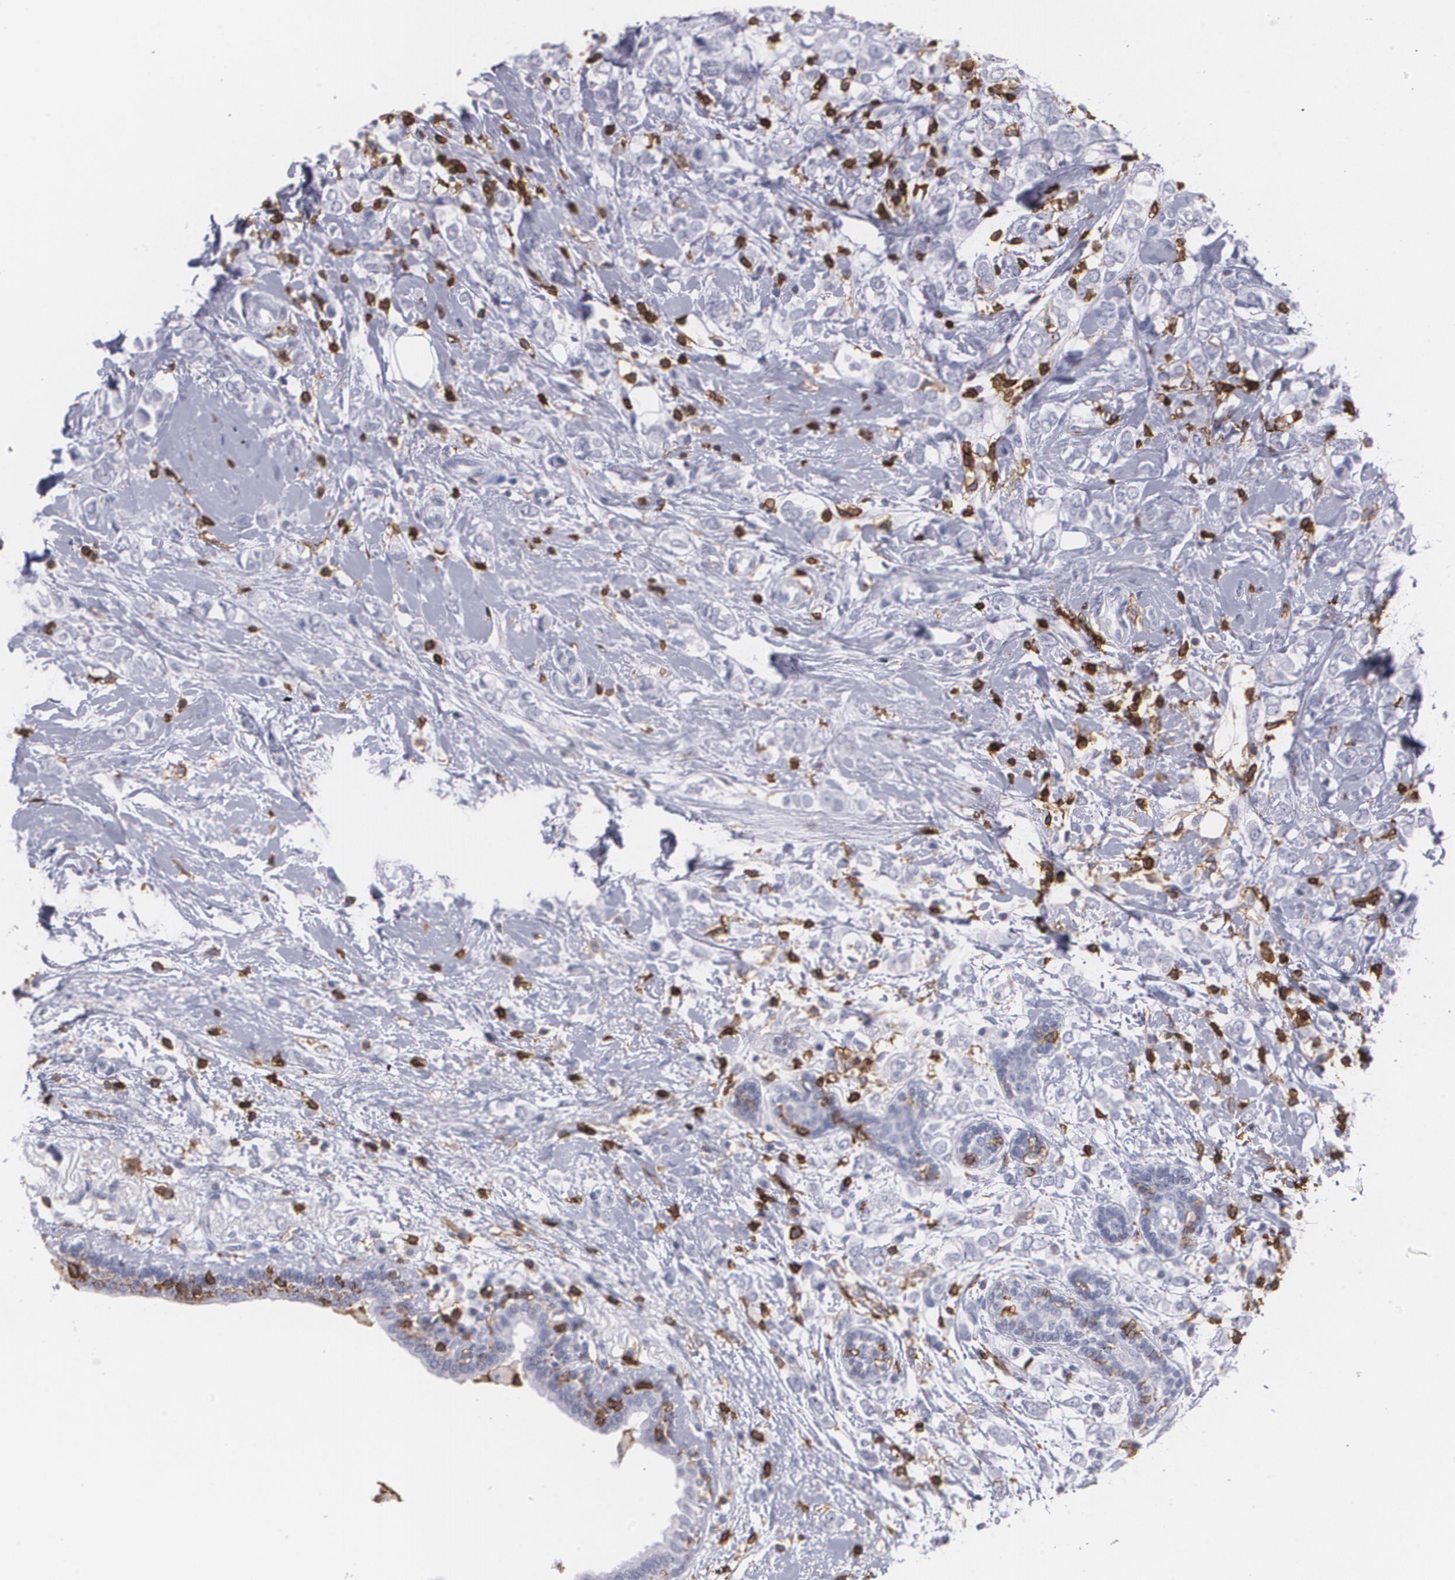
{"staining": {"intensity": "negative", "quantity": "none", "location": "none"}, "tissue": "breast cancer", "cell_type": "Tumor cells", "image_type": "cancer", "snomed": [{"axis": "morphology", "description": "Normal tissue, NOS"}, {"axis": "morphology", "description": "Lobular carcinoma"}, {"axis": "topography", "description": "Breast"}], "caption": "A photomicrograph of human breast cancer (lobular carcinoma) is negative for staining in tumor cells. (DAB immunohistochemistry (IHC) with hematoxylin counter stain).", "gene": "PTPRC", "patient": {"sex": "female", "age": 47}}